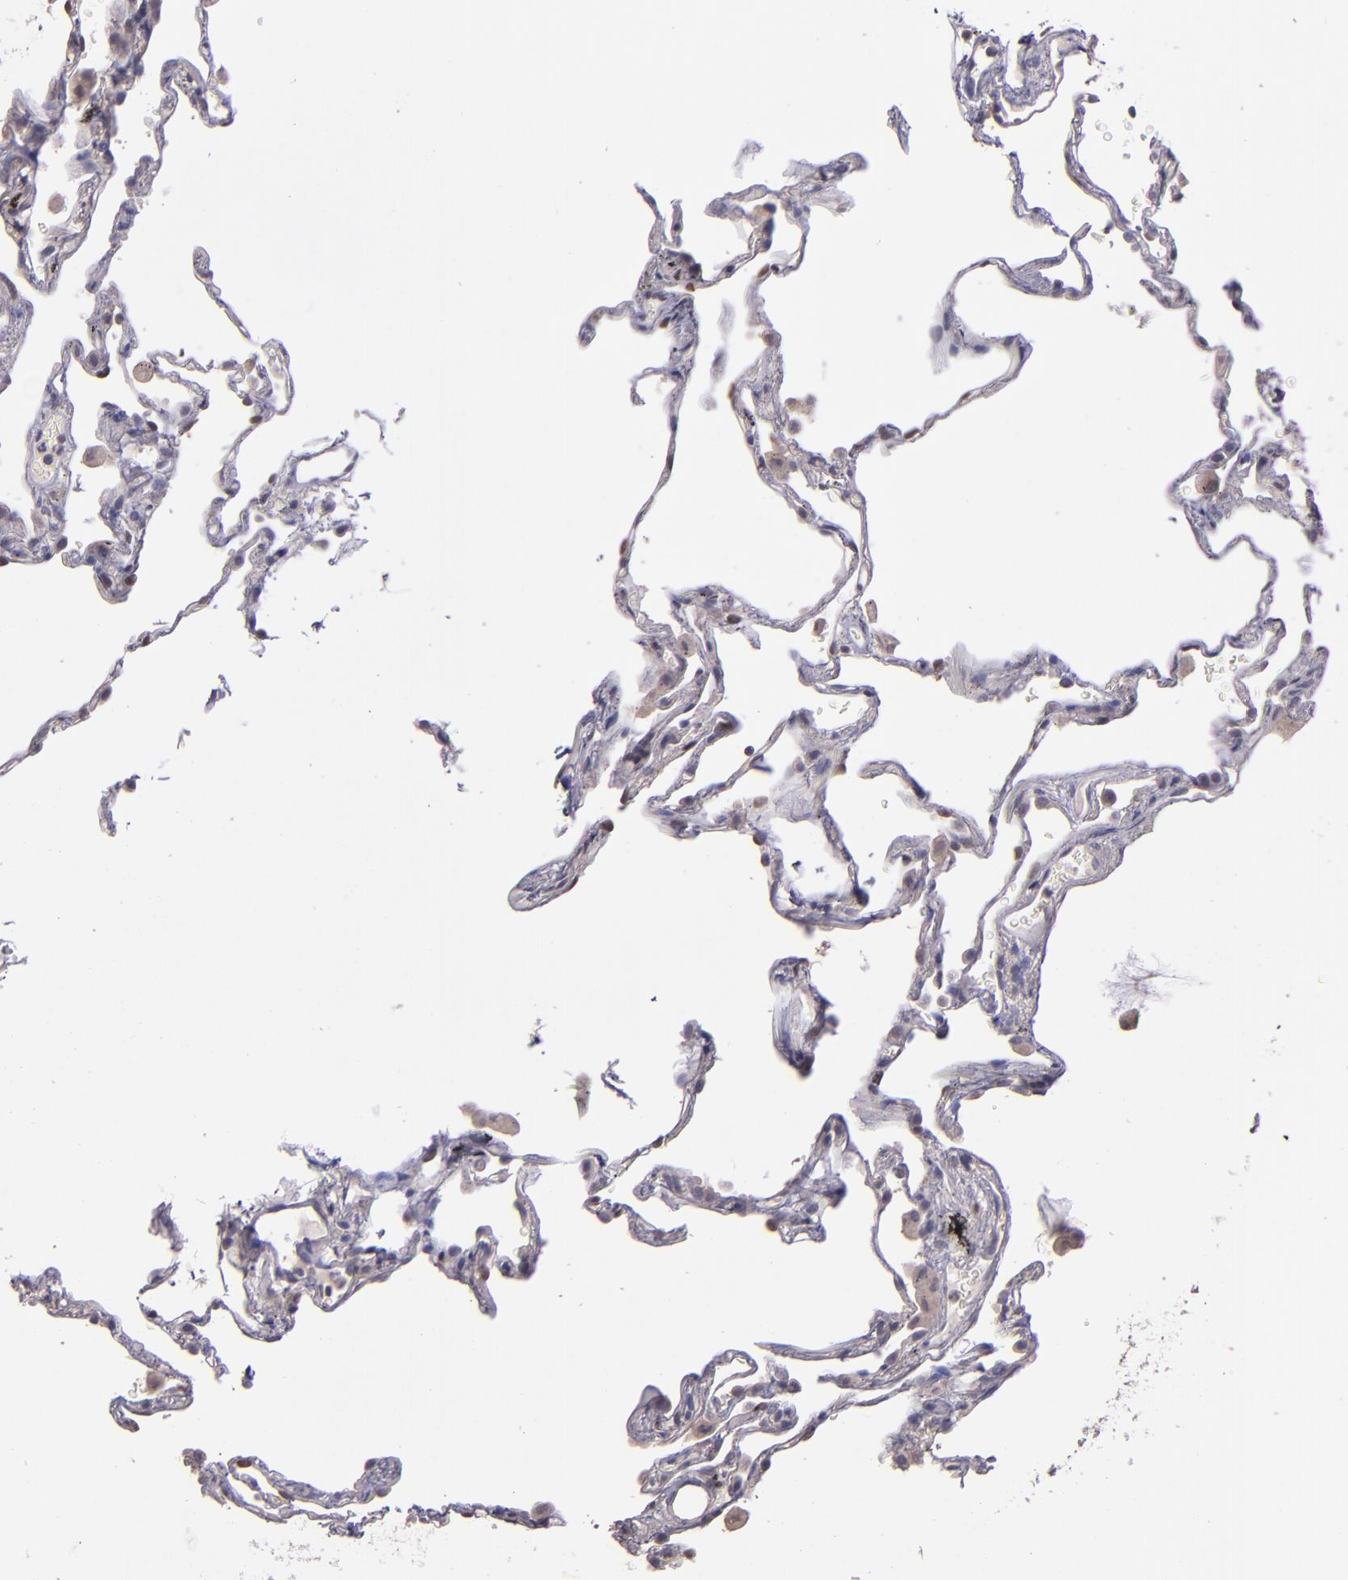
{"staining": {"intensity": "weak", "quantity": "25%-75%", "location": "cytoplasmic/membranous"}, "tissue": "lung", "cell_type": "Alveolar cells", "image_type": "normal", "snomed": [{"axis": "morphology", "description": "Normal tissue, NOS"}, {"axis": "morphology", "description": "Inflammation, NOS"}, {"axis": "topography", "description": "Lung"}], "caption": "Immunohistochemistry staining of unremarkable lung, which exhibits low levels of weak cytoplasmic/membranous staining in approximately 25%-75% of alveolar cells indicating weak cytoplasmic/membranous protein positivity. The staining was performed using DAB (brown) for protein detection and nuclei were counterstained in hematoxylin (blue).", "gene": "NUP62CL", "patient": {"sex": "male", "age": 69}}